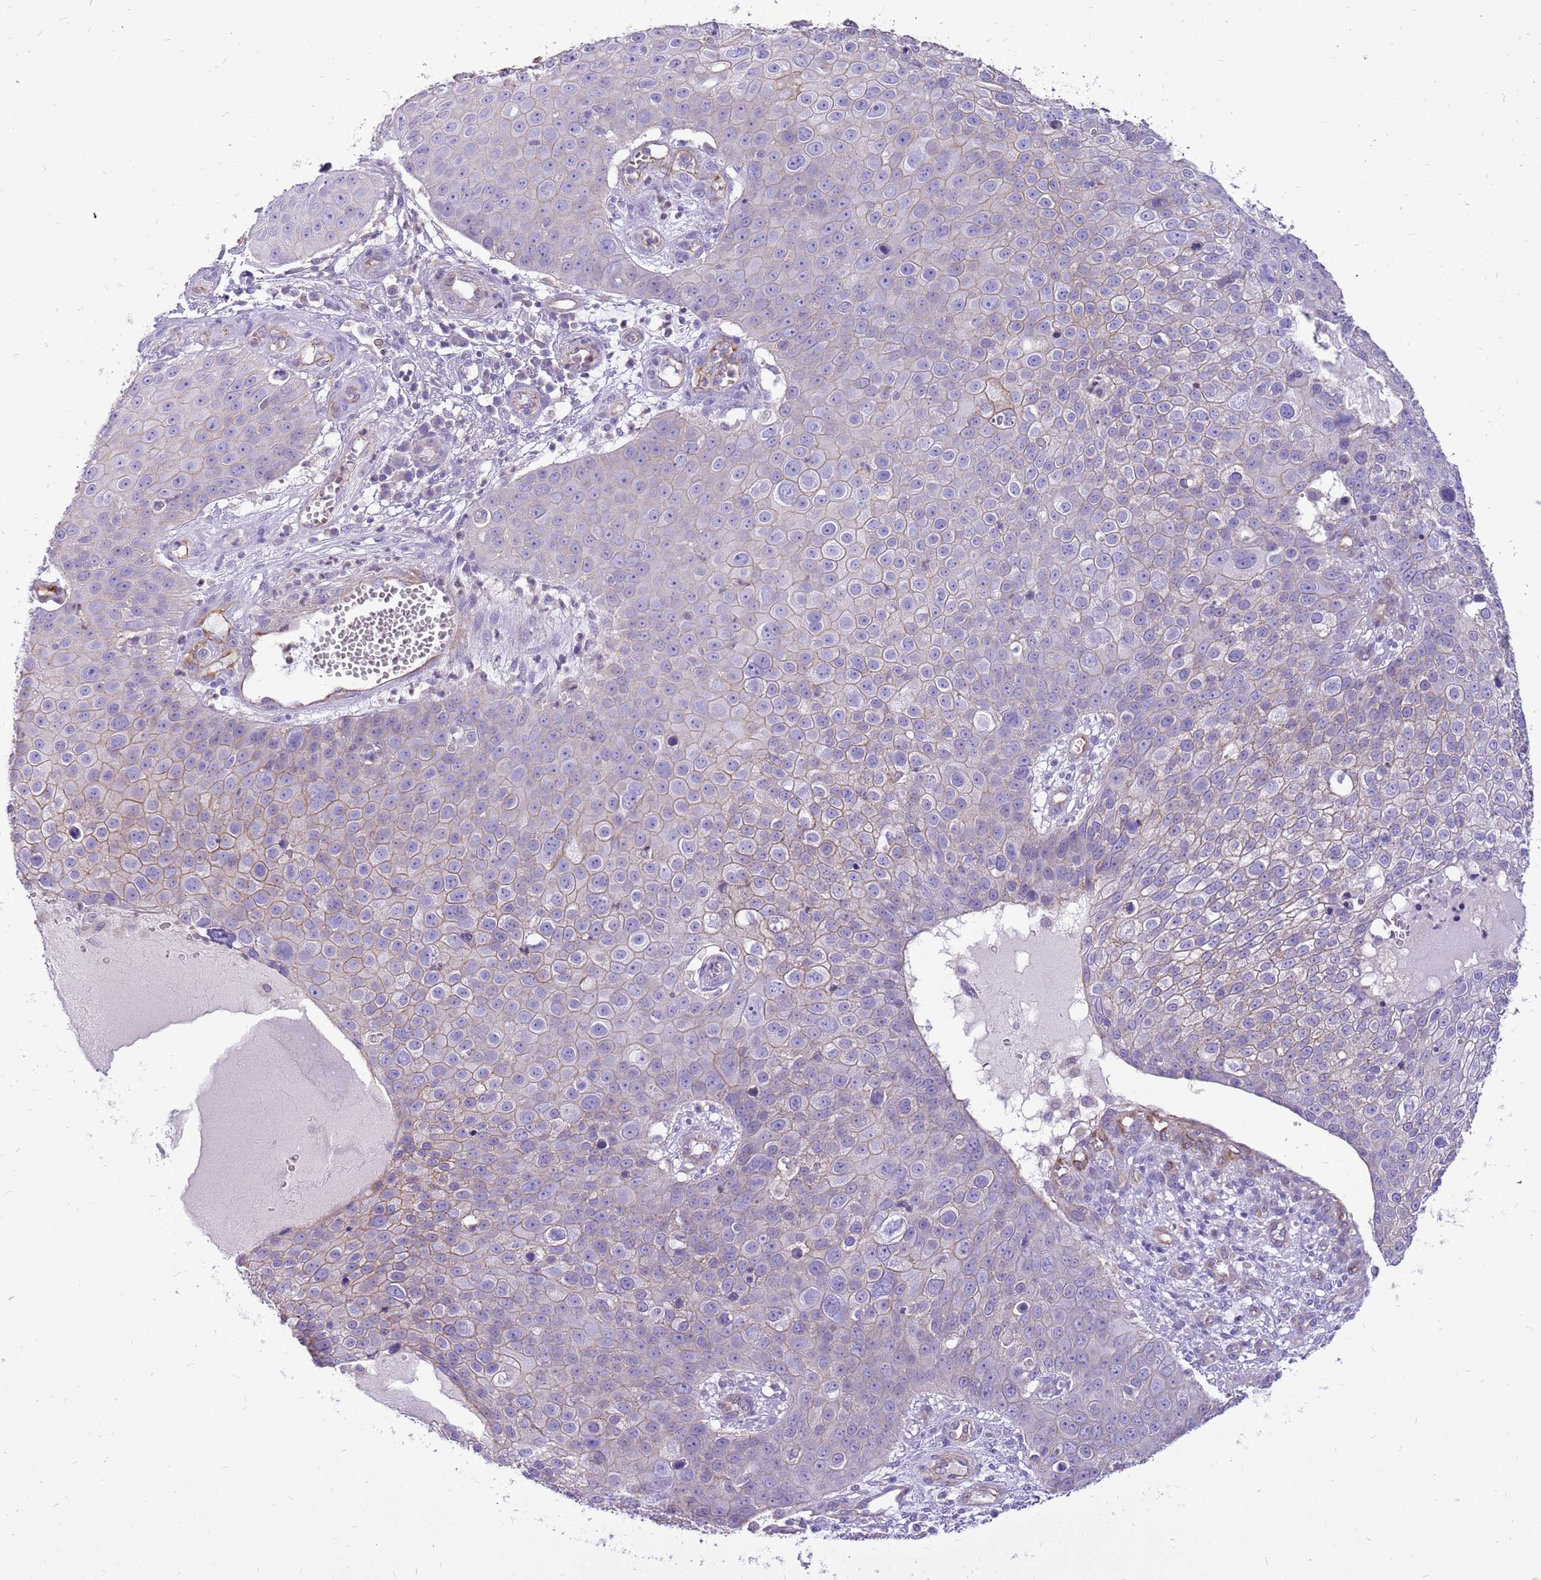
{"staining": {"intensity": "negative", "quantity": "none", "location": "none"}, "tissue": "skin cancer", "cell_type": "Tumor cells", "image_type": "cancer", "snomed": [{"axis": "morphology", "description": "Squamous cell carcinoma, NOS"}, {"axis": "topography", "description": "Skin"}], "caption": "This is an immunohistochemistry image of human skin squamous cell carcinoma. There is no expression in tumor cells.", "gene": "WDR90", "patient": {"sex": "male", "age": 71}}